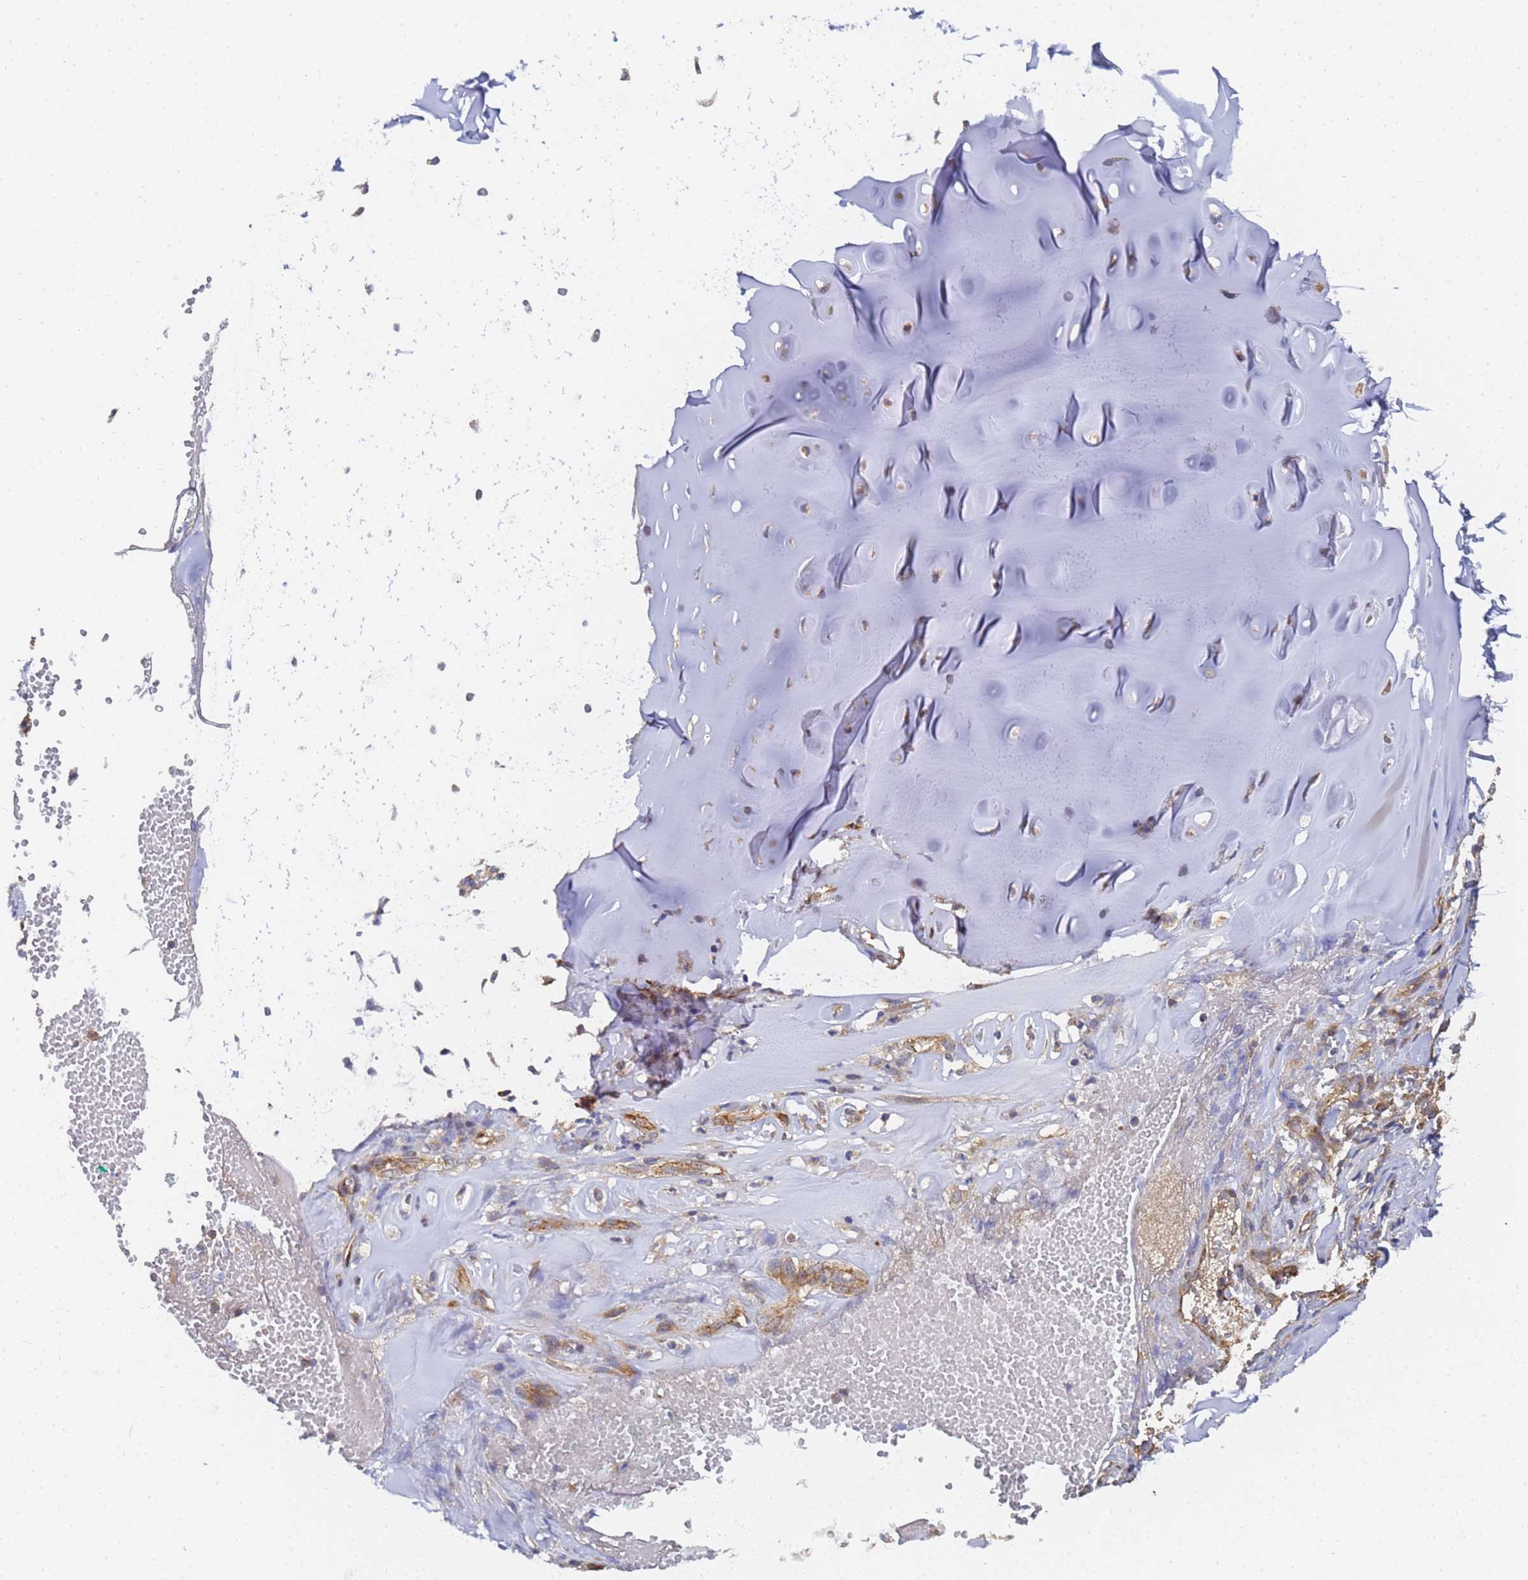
{"staining": {"intensity": "negative", "quantity": "none", "location": "none"}, "tissue": "adipose tissue", "cell_type": "Adipocytes", "image_type": "normal", "snomed": [{"axis": "morphology", "description": "Normal tissue, NOS"}, {"axis": "morphology", "description": "Basal cell carcinoma"}, {"axis": "topography", "description": "Cartilage tissue"}, {"axis": "topography", "description": "Nasopharynx"}, {"axis": "topography", "description": "Oral tissue"}], "caption": "Adipocytes are negative for protein expression in benign human adipose tissue. (DAB (3,3'-diaminobenzidine) immunohistochemistry with hematoxylin counter stain).", "gene": "ALS2CL", "patient": {"sex": "female", "age": 77}}